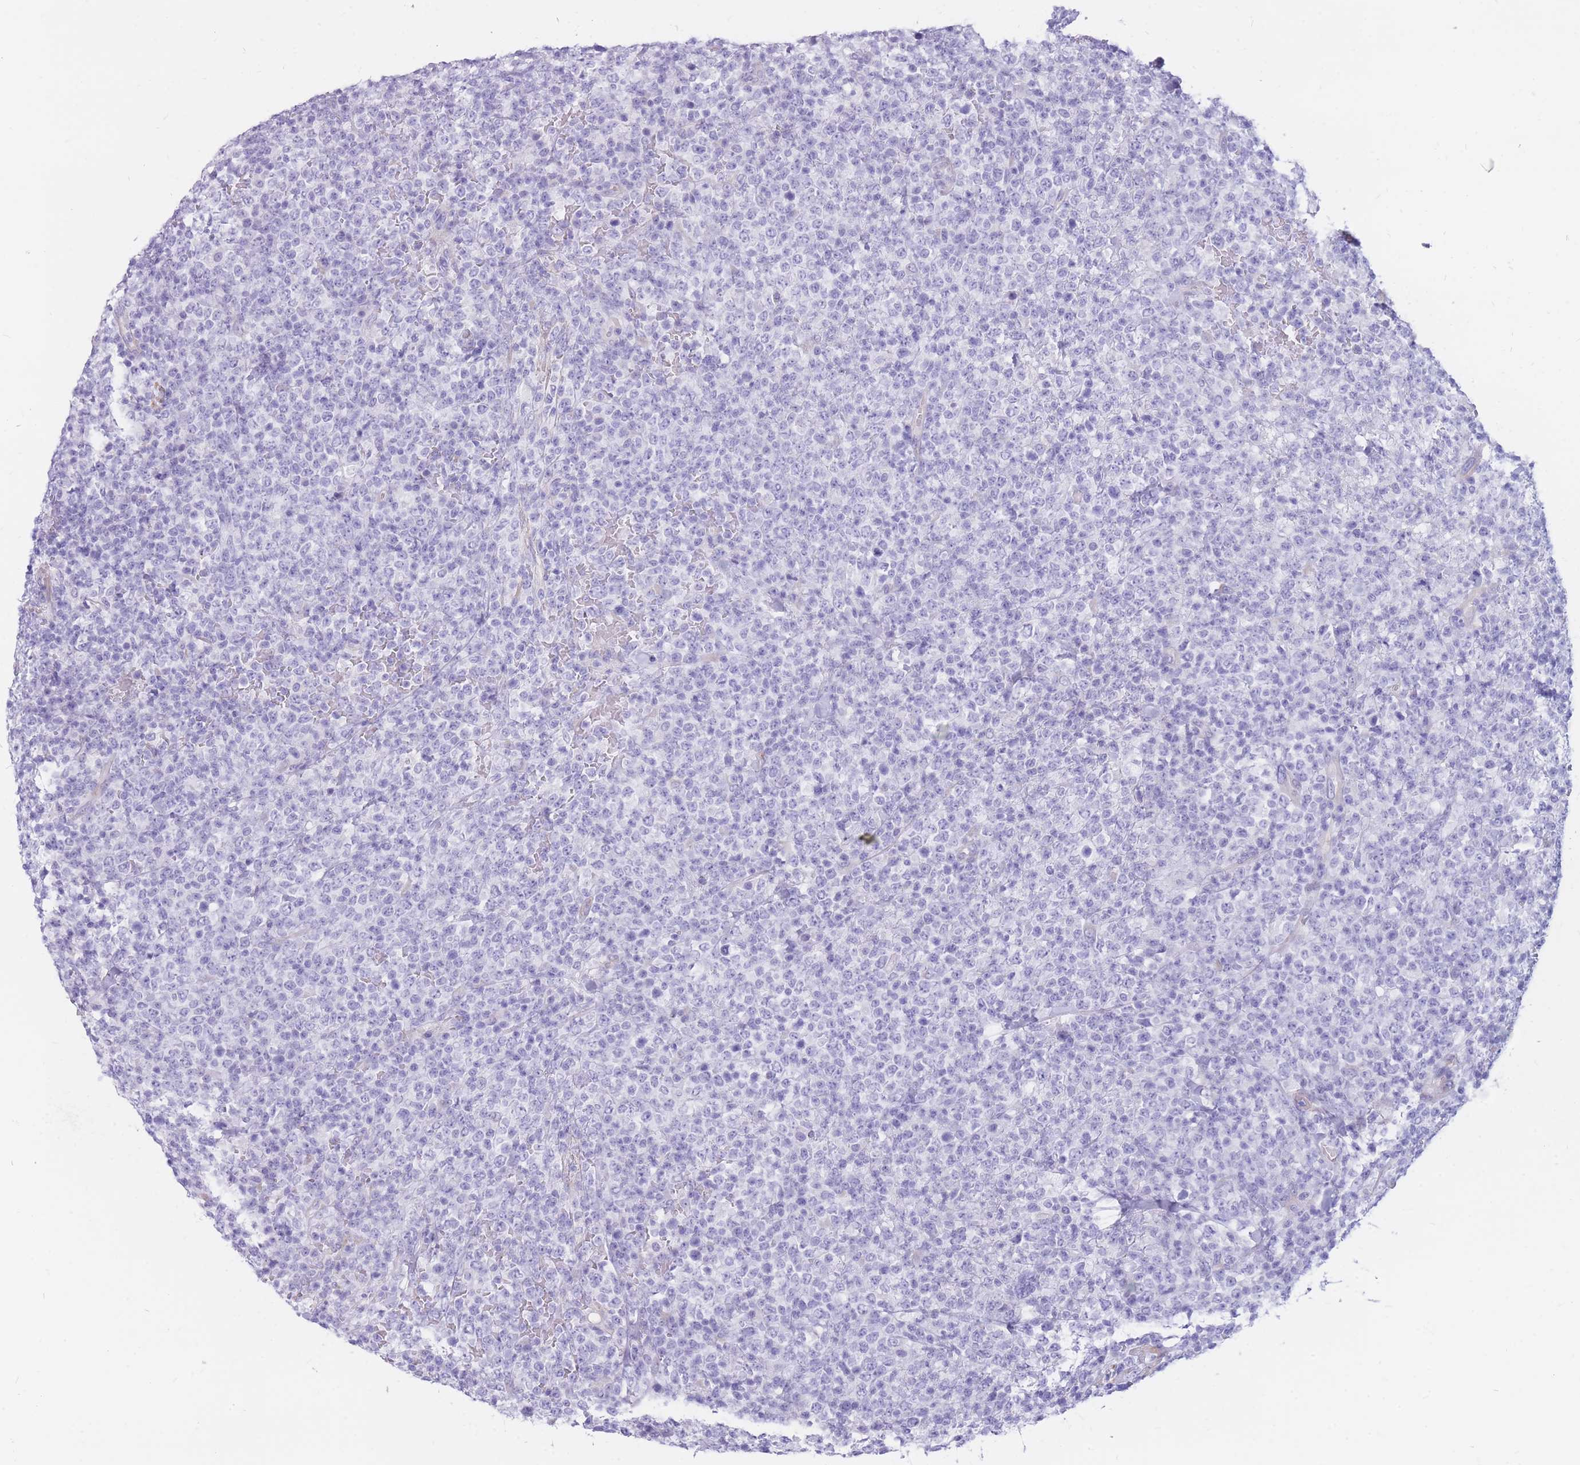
{"staining": {"intensity": "negative", "quantity": "none", "location": "none"}, "tissue": "lymphoma", "cell_type": "Tumor cells", "image_type": "cancer", "snomed": [{"axis": "morphology", "description": "Malignant lymphoma, non-Hodgkin's type, High grade"}, {"axis": "topography", "description": "Colon"}], "caption": "Tumor cells are negative for protein expression in human high-grade malignant lymphoma, non-Hodgkin's type.", "gene": "MTSS2", "patient": {"sex": "female", "age": 53}}